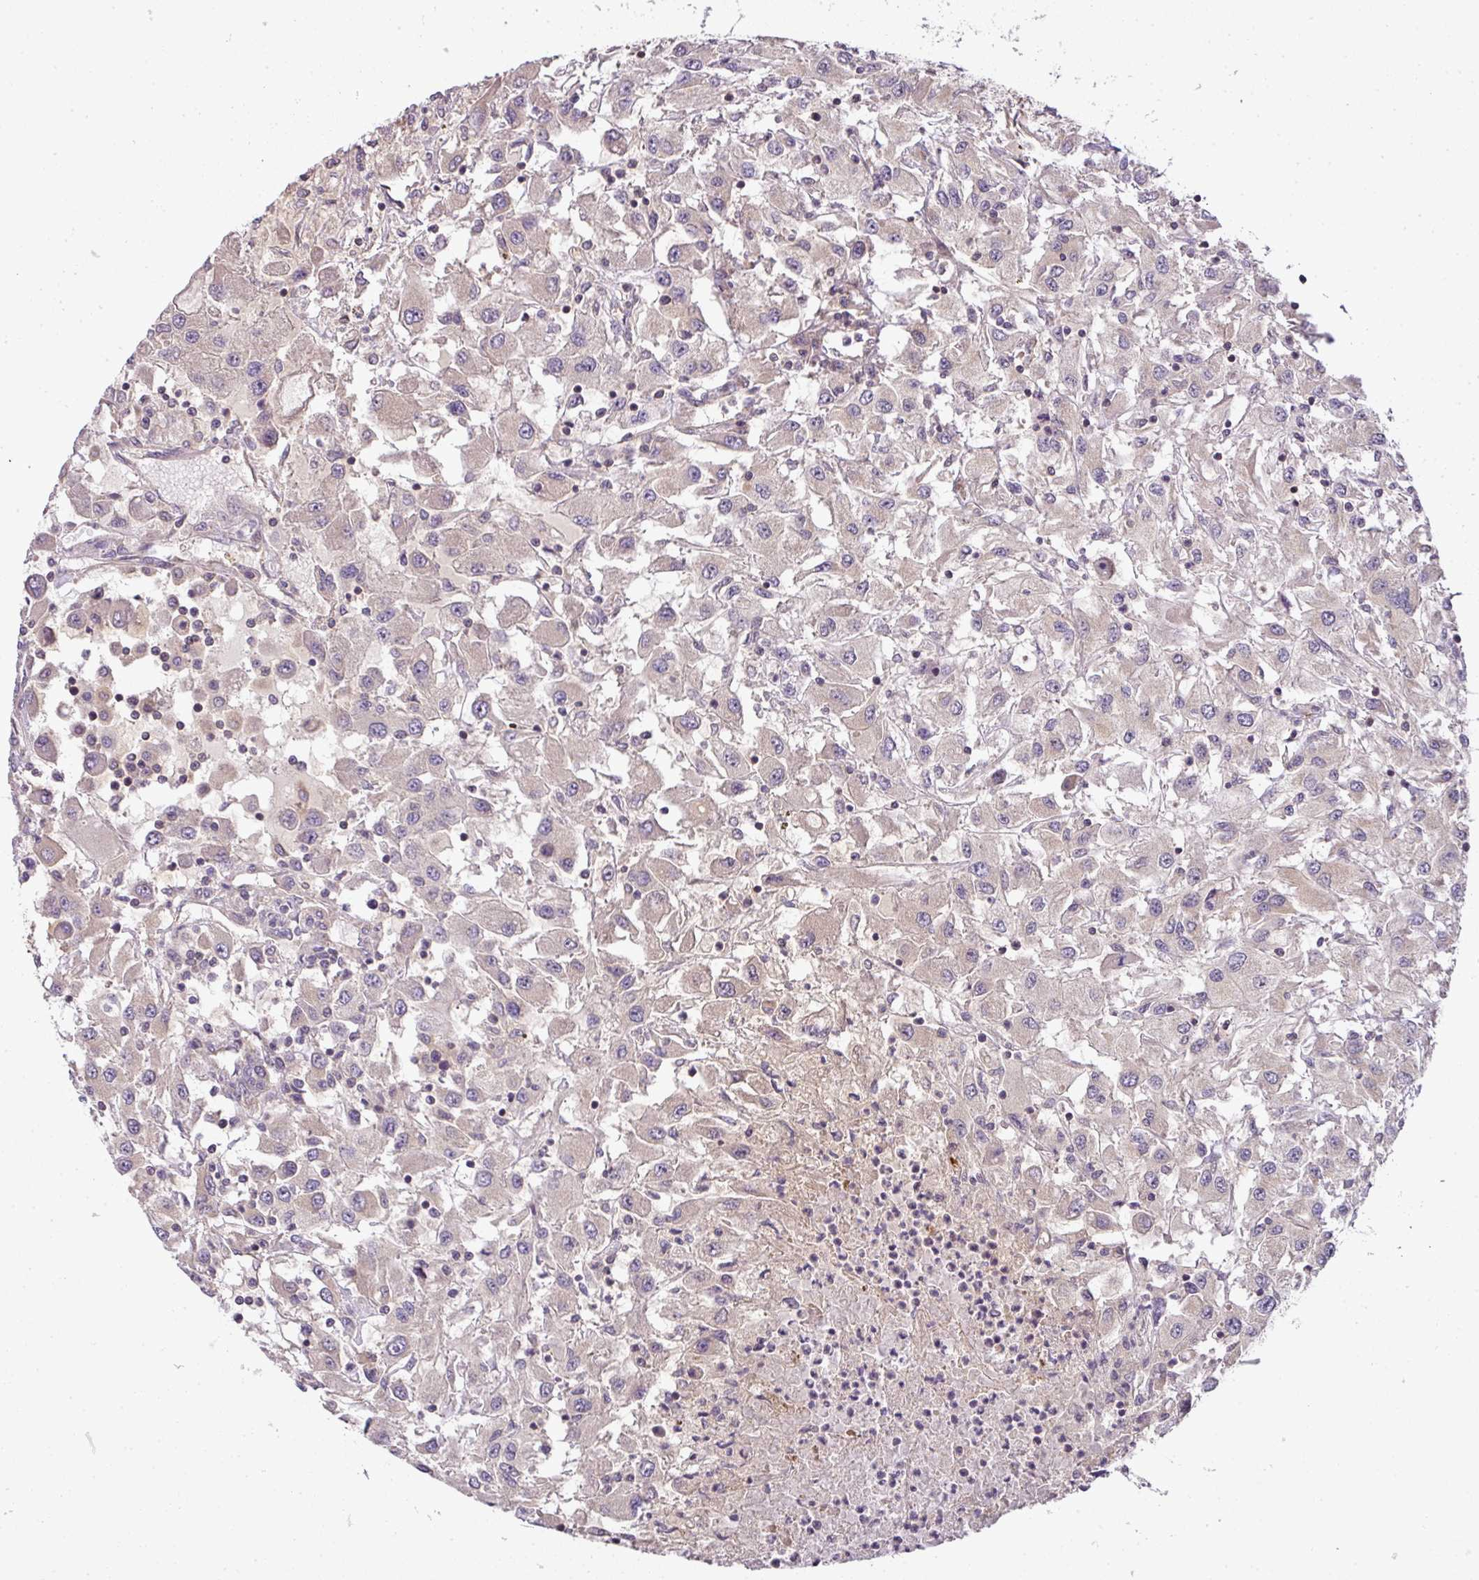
{"staining": {"intensity": "negative", "quantity": "none", "location": "none"}, "tissue": "renal cancer", "cell_type": "Tumor cells", "image_type": "cancer", "snomed": [{"axis": "morphology", "description": "Adenocarcinoma, NOS"}, {"axis": "topography", "description": "Kidney"}], "caption": "Immunohistochemistry photomicrograph of neoplastic tissue: adenocarcinoma (renal) stained with DAB (3,3'-diaminobenzidine) shows no significant protein positivity in tumor cells.", "gene": "TCL1B", "patient": {"sex": "female", "age": 67}}